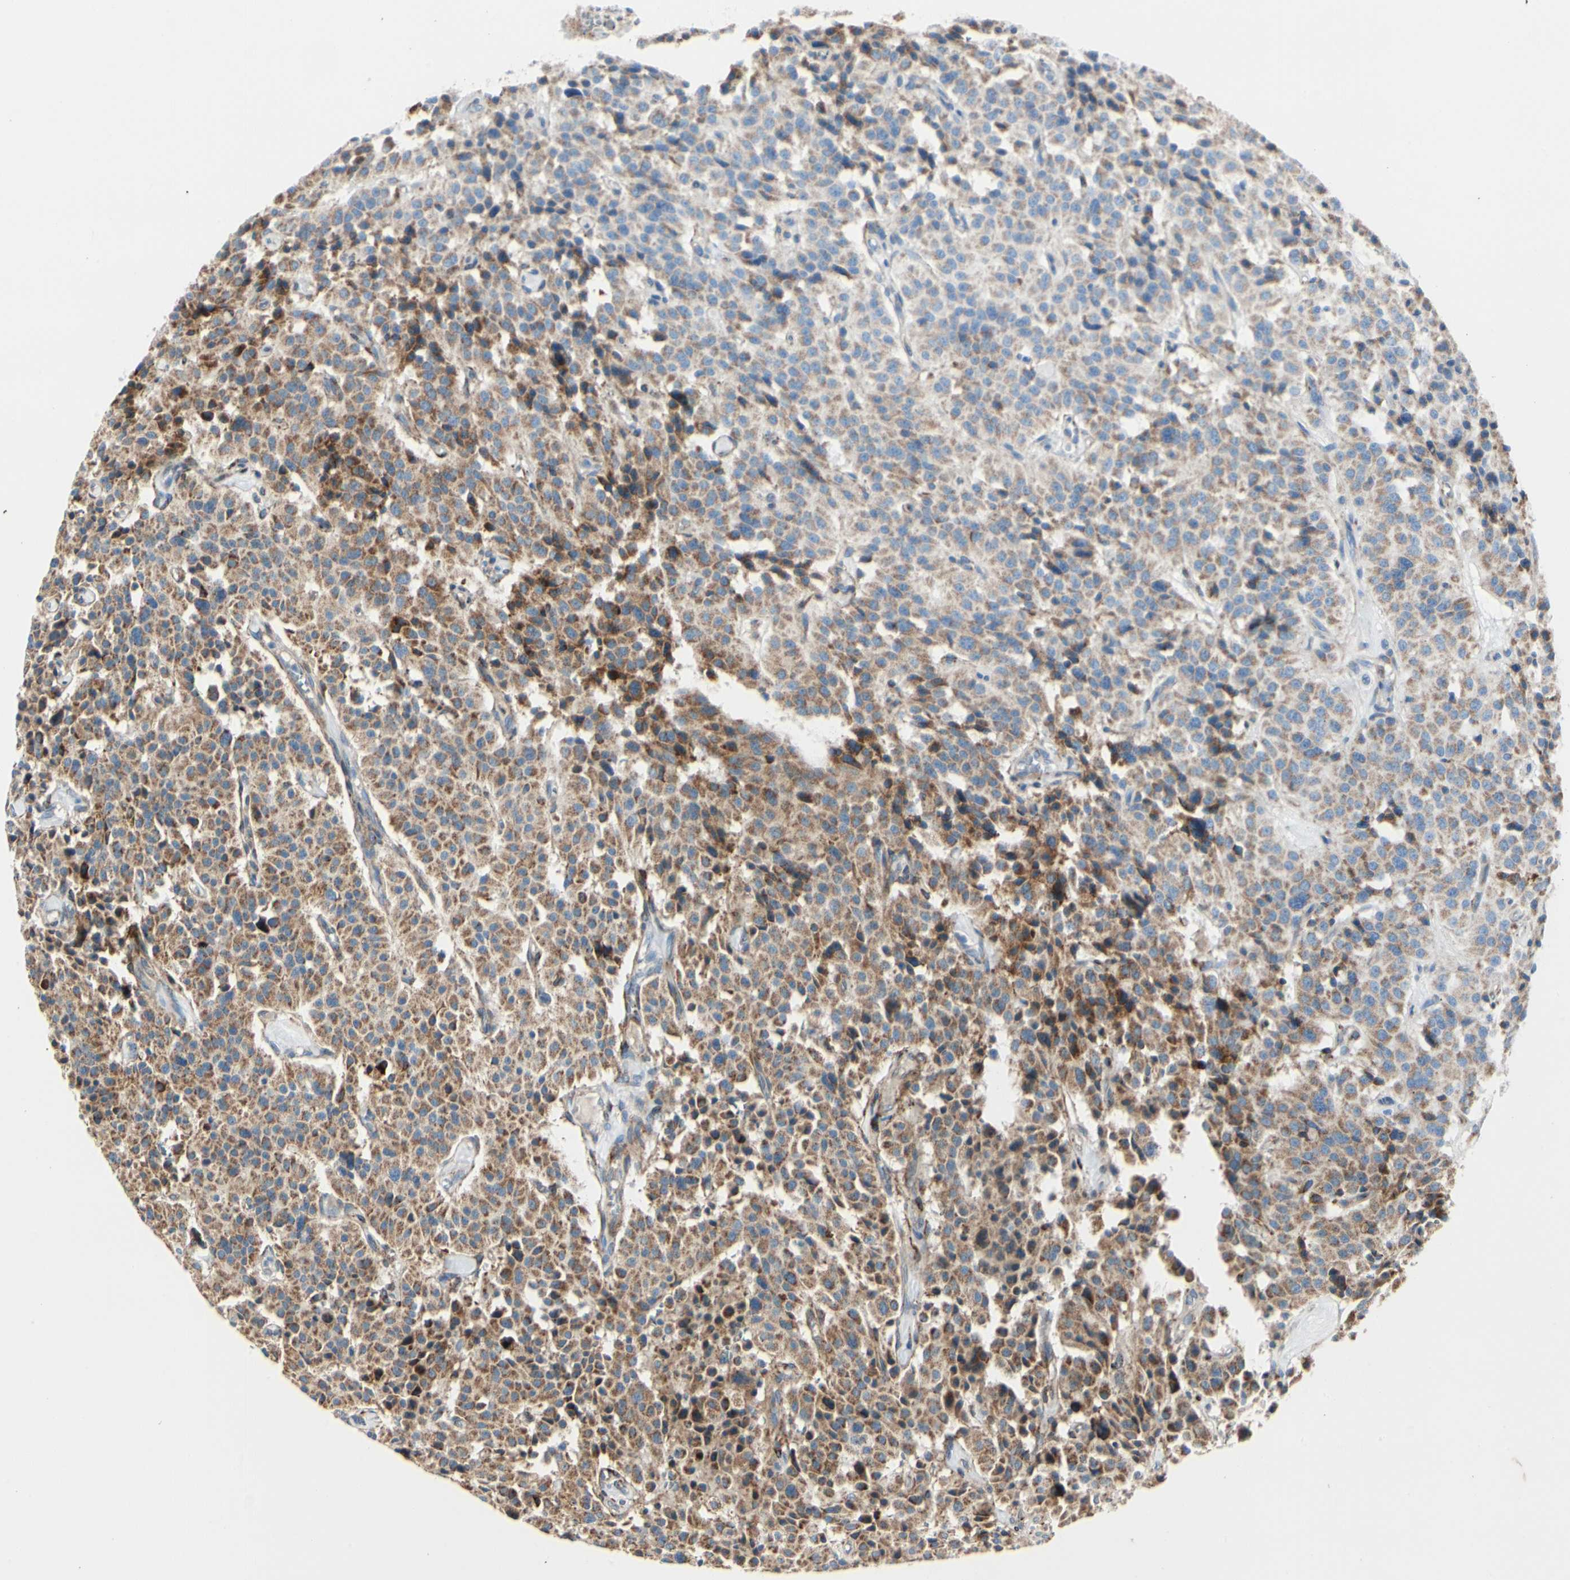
{"staining": {"intensity": "moderate", "quantity": ">75%", "location": "cytoplasmic/membranous"}, "tissue": "carcinoid", "cell_type": "Tumor cells", "image_type": "cancer", "snomed": [{"axis": "morphology", "description": "Carcinoid, malignant, NOS"}, {"axis": "topography", "description": "Lung"}], "caption": "DAB (3,3'-diaminobenzidine) immunohistochemical staining of human carcinoid shows moderate cytoplasmic/membranous protein expression in approximately >75% of tumor cells. The protein is shown in brown color, while the nuclei are stained blue.", "gene": "MRPL9", "patient": {"sex": "male", "age": 30}}